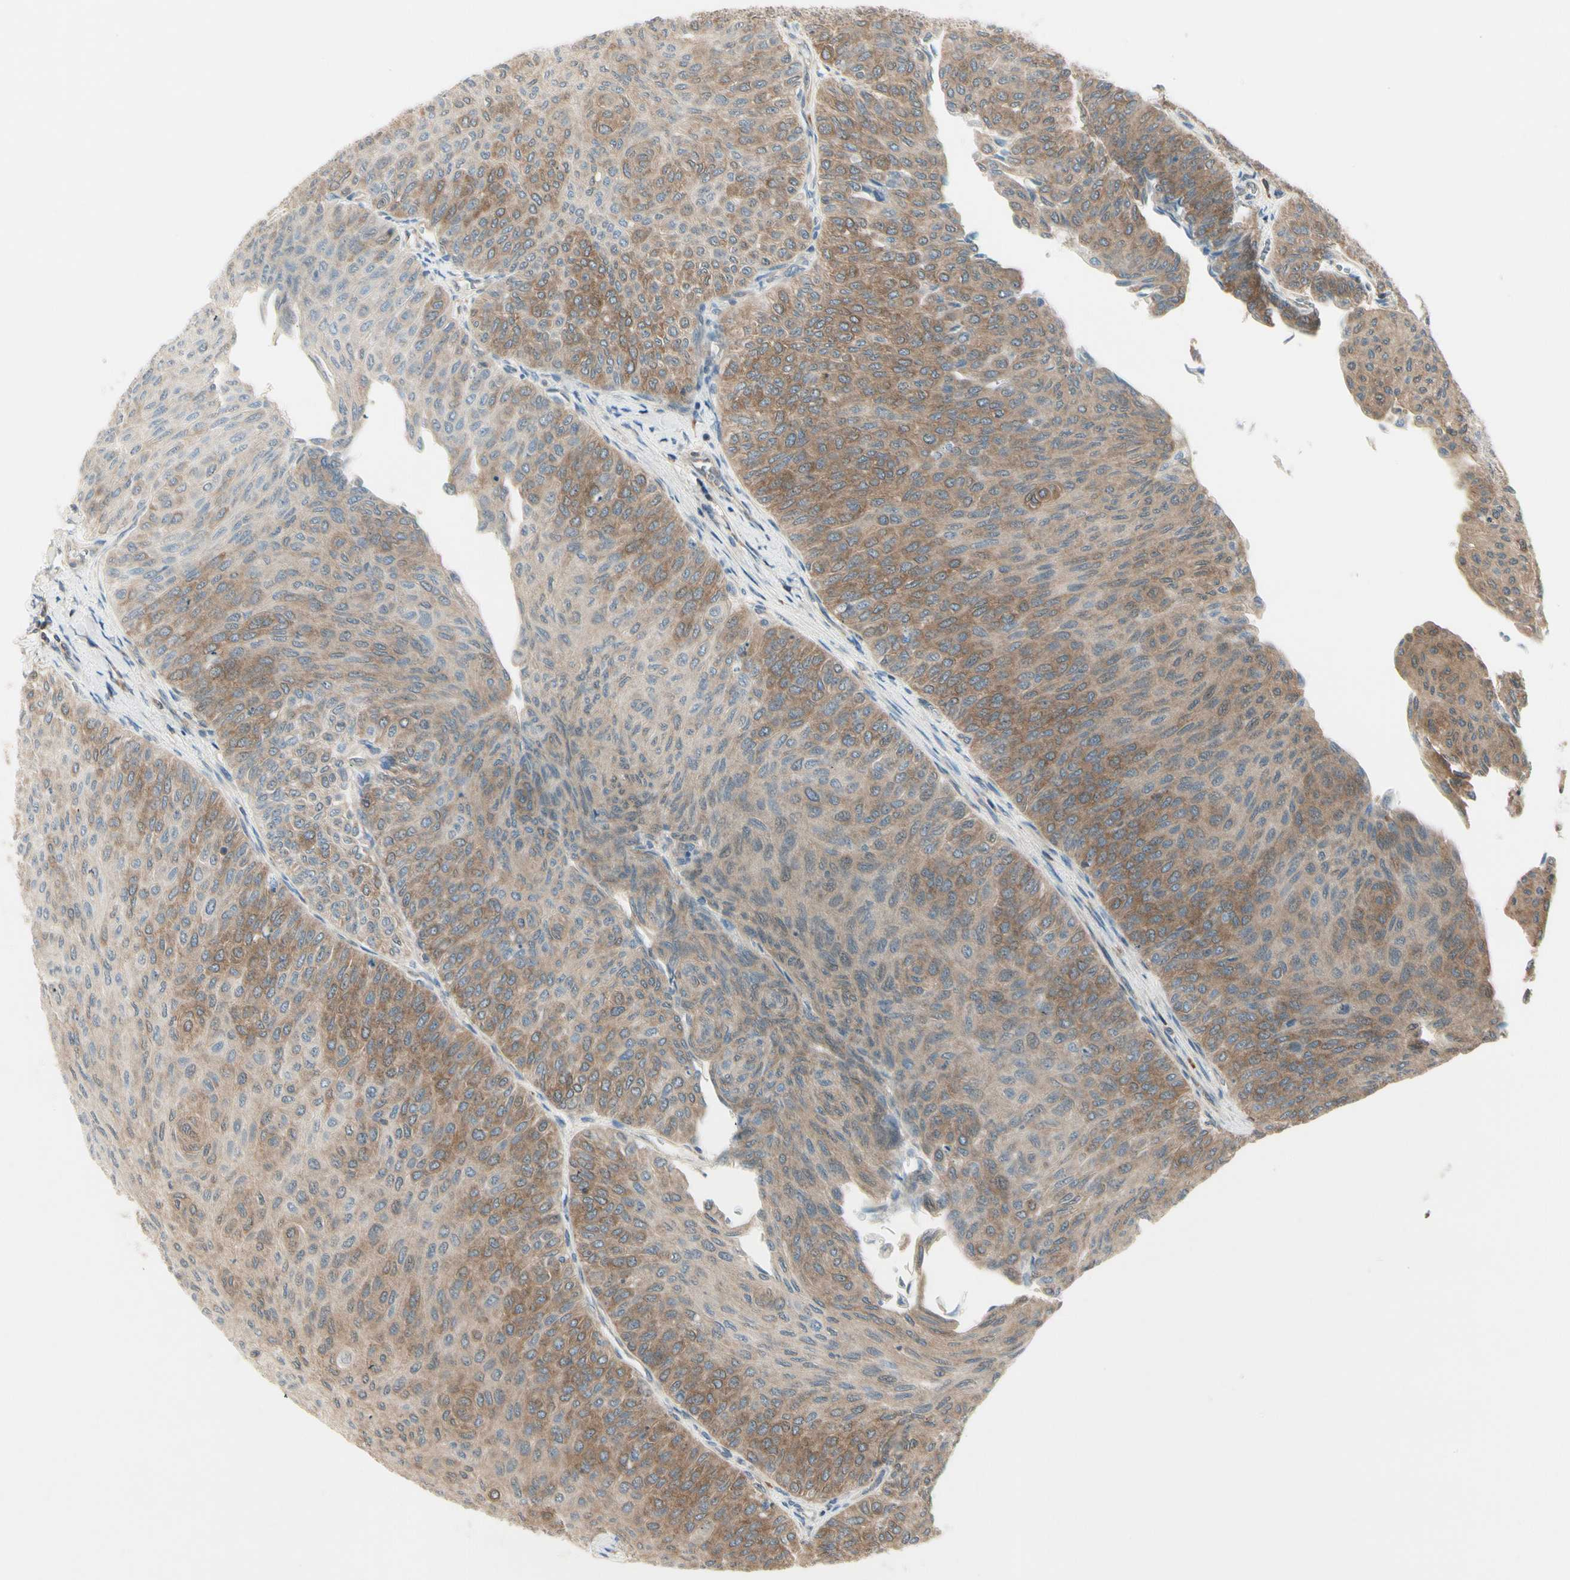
{"staining": {"intensity": "weak", "quantity": ">75%", "location": "cytoplasmic/membranous"}, "tissue": "urothelial cancer", "cell_type": "Tumor cells", "image_type": "cancer", "snomed": [{"axis": "morphology", "description": "Urothelial carcinoma, Low grade"}, {"axis": "topography", "description": "Urinary bladder"}], "caption": "IHC (DAB (3,3'-diaminobenzidine)) staining of human urothelial cancer reveals weak cytoplasmic/membranous protein staining in about >75% of tumor cells.", "gene": "OXSR1", "patient": {"sex": "male", "age": 78}}